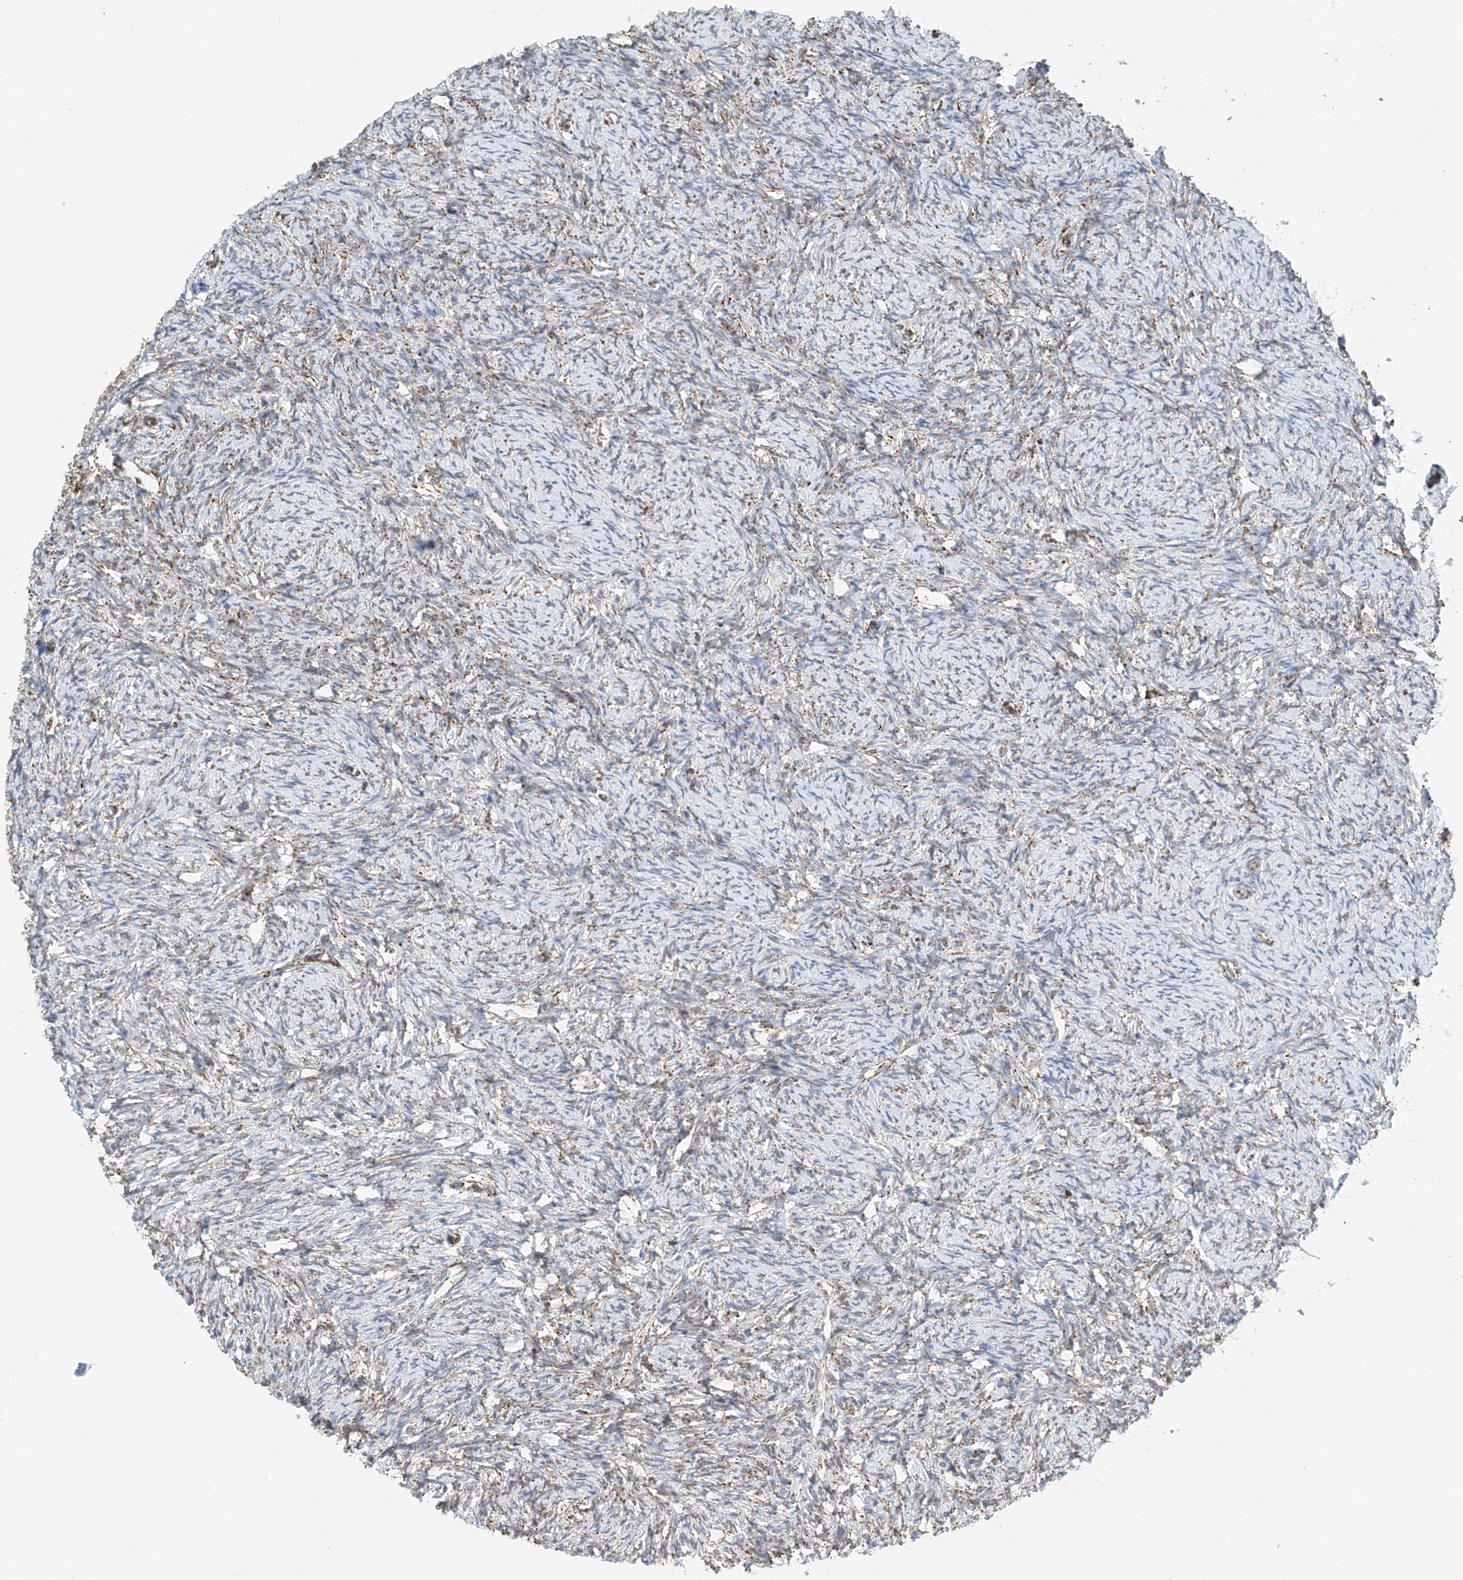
{"staining": {"intensity": "weak", "quantity": "<25%", "location": "cytoplasmic/membranous"}, "tissue": "ovary", "cell_type": "Ovarian stroma cells", "image_type": "normal", "snomed": [{"axis": "morphology", "description": "Normal tissue, NOS"}, {"axis": "morphology", "description": "Cyst, NOS"}, {"axis": "topography", "description": "Ovary"}], "caption": "This image is of benign ovary stained with immunohistochemistry (IHC) to label a protein in brown with the nuclei are counter-stained blue. There is no expression in ovarian stroma cells. Brightfield microscopy of IHC stained with DAB (3,3'-diaminobenzidine) (brown) and hematoxylin (blue), captured at high magnification.", "gene": "PPA2", "patient": {"sex": "female", "age": 33}}